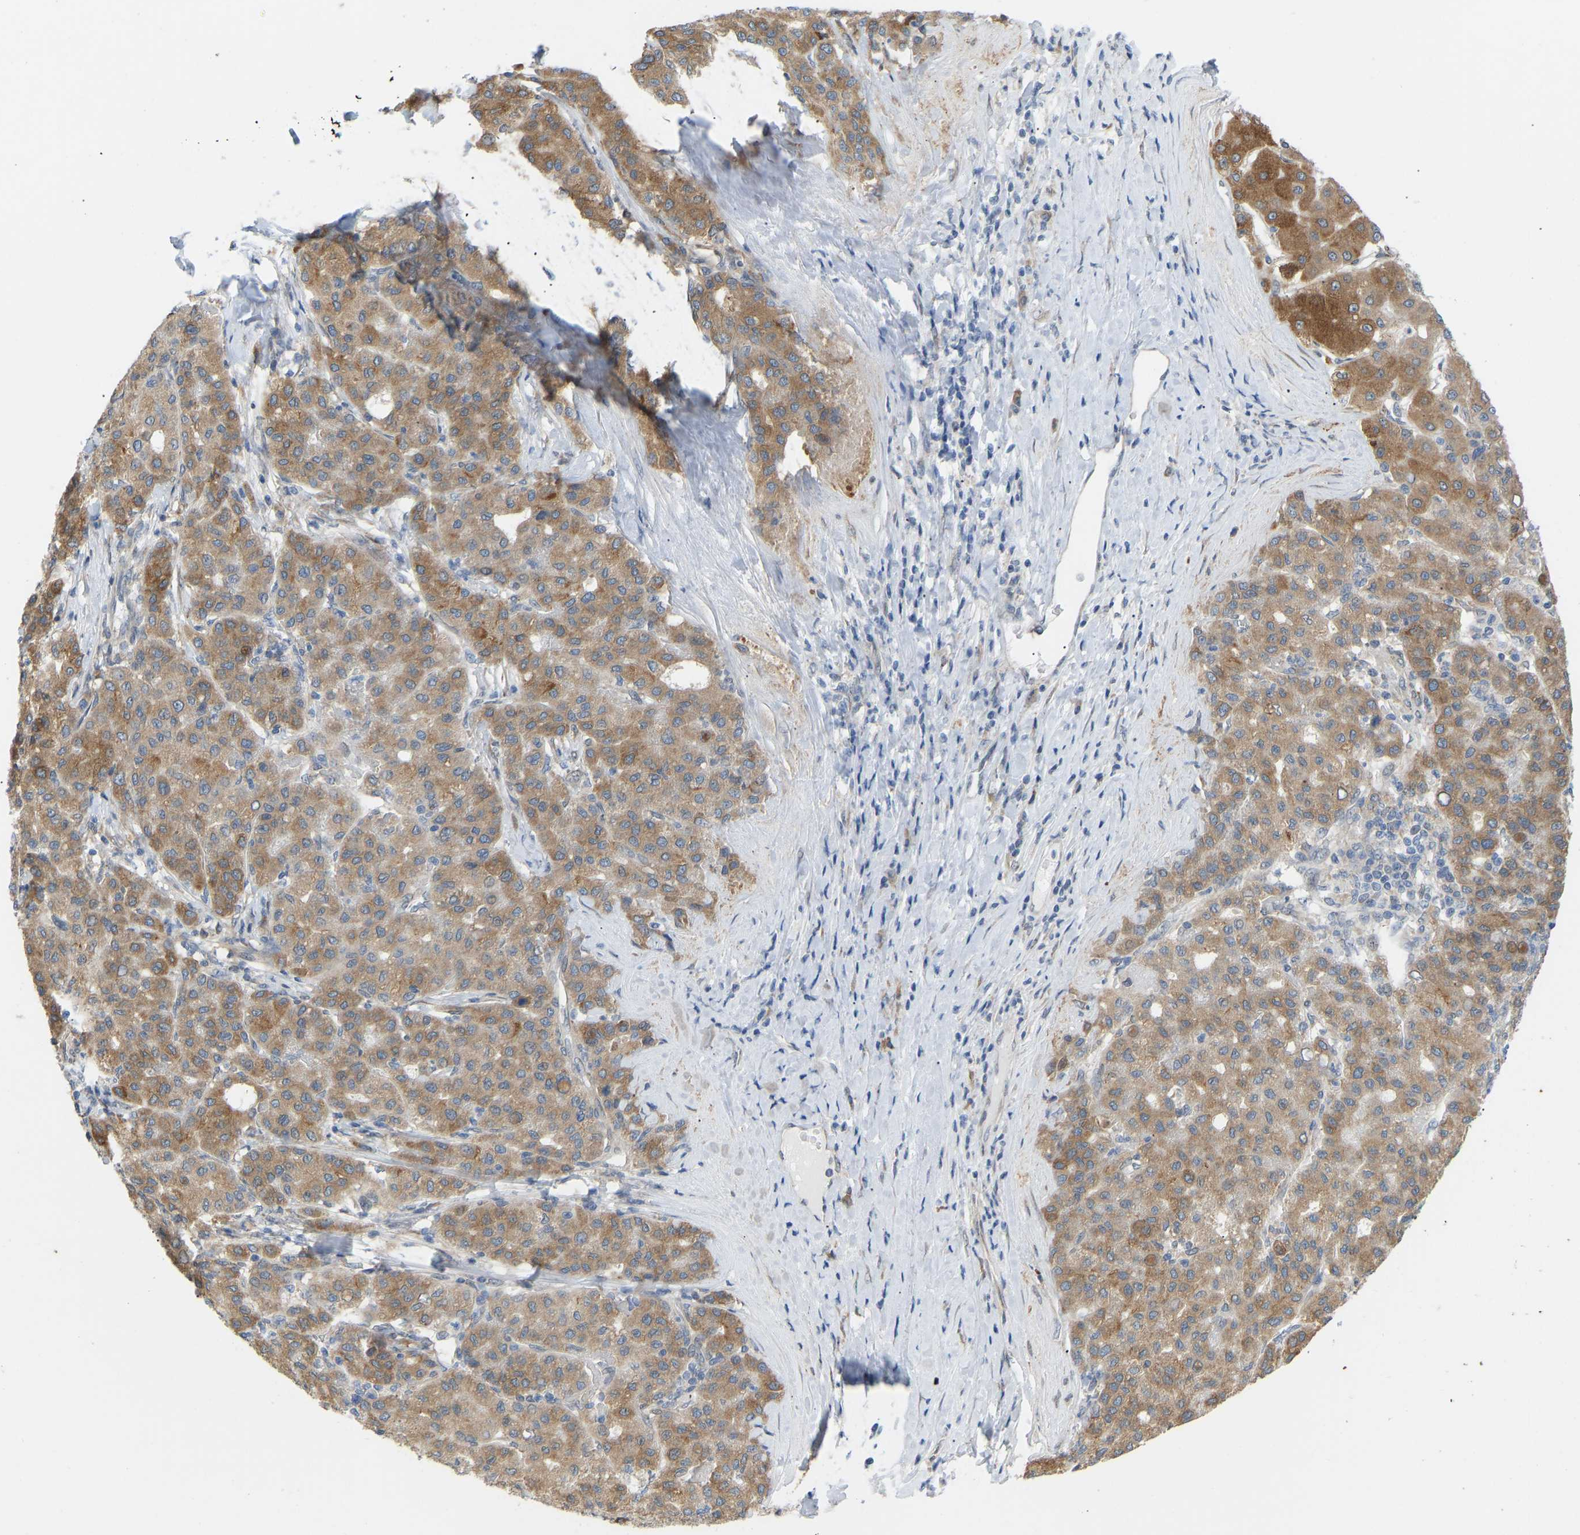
{"staining": {"intensity": "moderate", "quantity": ">75%", "location": "cytoplasmic/membranous"}, "tissue": "liver cancer", "cell_type": "Tumor cells", "image_type": "cancer", "snomed": [{"axis": "morphology", "description": "Carcinoma, Hepatocellular, NOS"}, {"axis": "topography", "description": "Liver"}], "caption": "Immunohistochemical staining of liver hepatocellular carcinoma shows moderate cytoplasmic/membranous protein expression in about >75% of tumor cells. (DAB IHC with brightfield microscopy, high magnification).", "gene": "BEND3", "patient": {"sex": "male", "age": 65}}